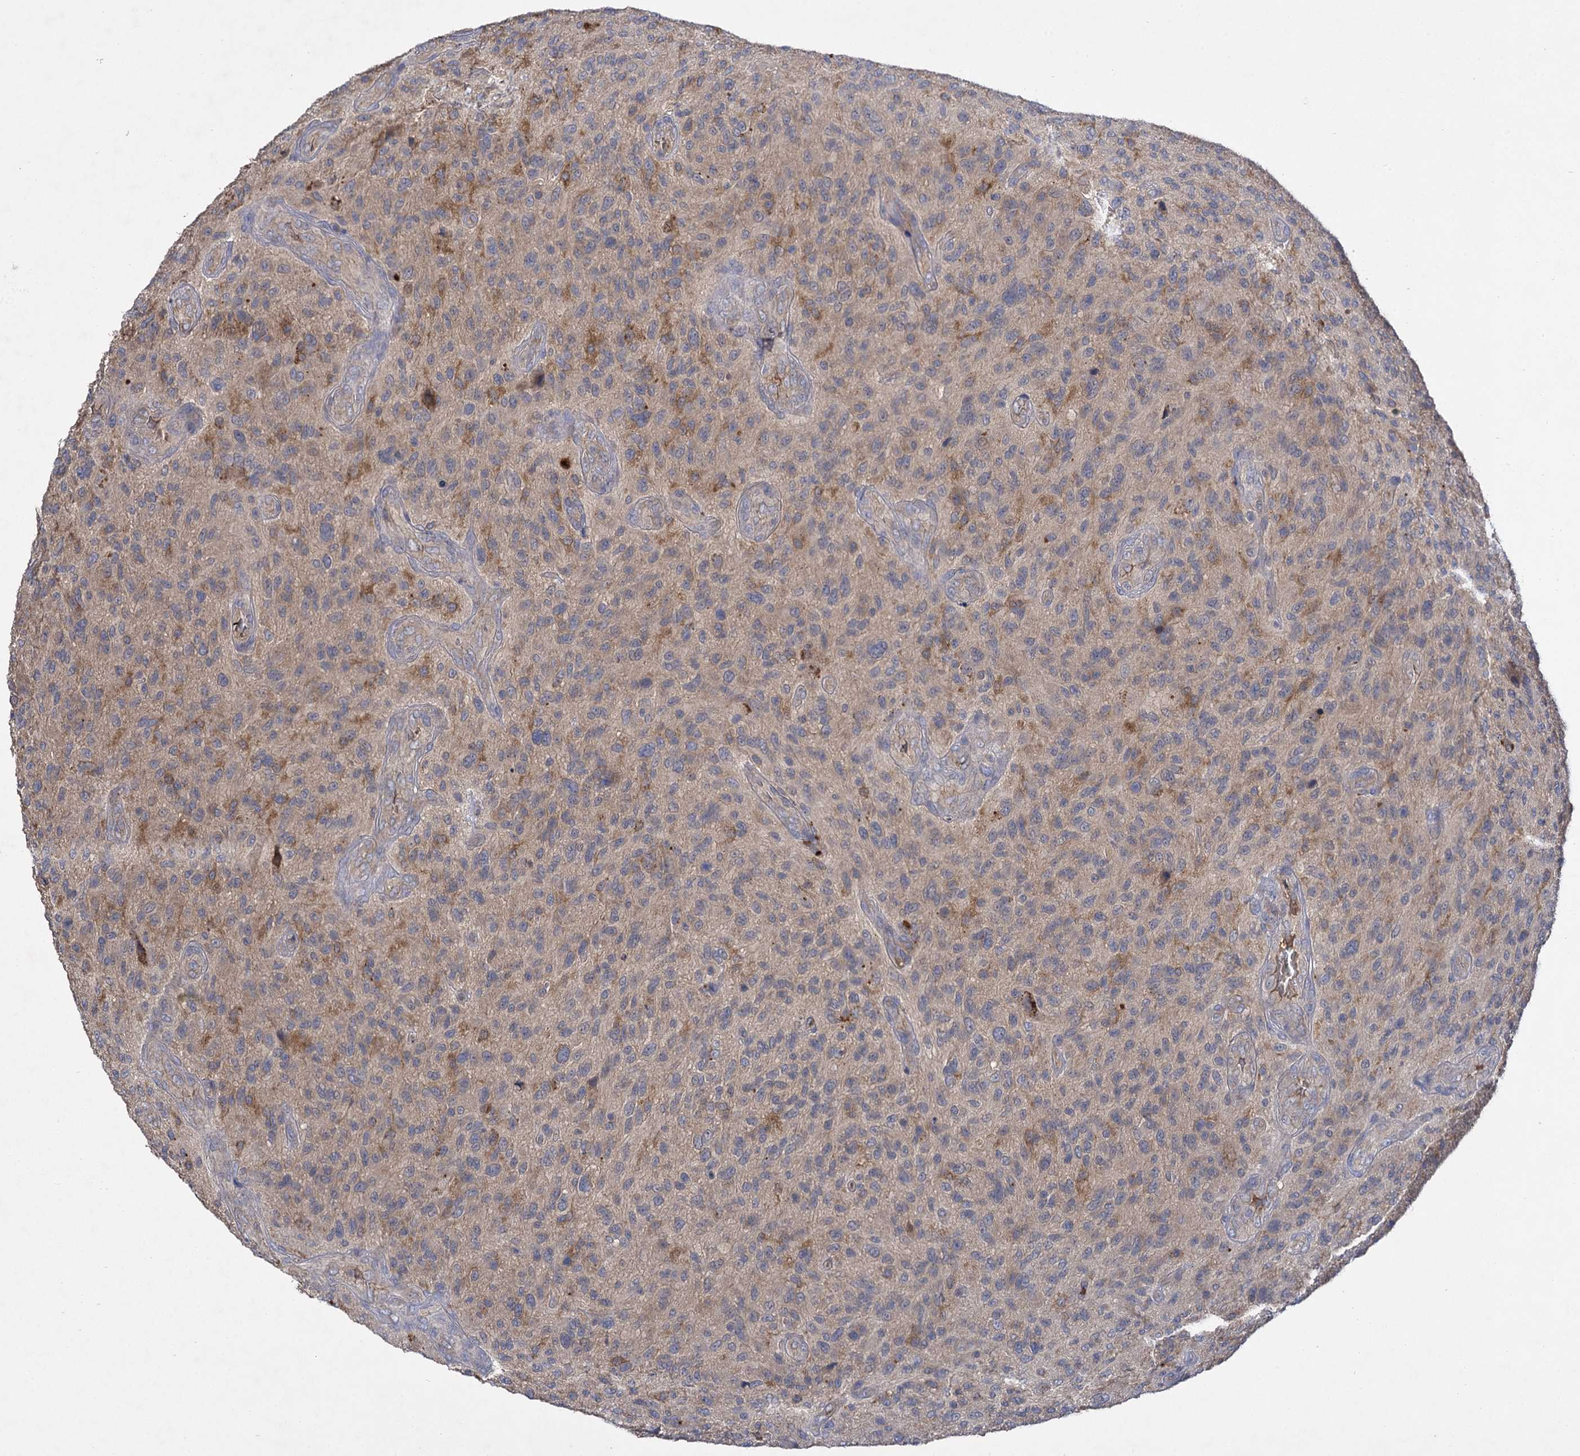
{"staining": {"intensity": "weak", "quantity": ">75%", "location": "cytoplasmic/membranous"}, "tissue": "glioma", "cell_type": "Tumor cells", "image_type": "cancer", "snomed": [{"axis": "morphology", "description": "Glioma, malignant, High grade"}, {"axis": "topography", "description": "Brain"}], "caption": "Immunohistochemistry (IHC) of human glioma shows low levels of weak cytoplasmic/membranous staining in approximately >75% of tumor cells. (brown staining indicates protein expression, while blue staining denotes nuclei).", "gene": "USP50", "patient": {"sex": "male", "age": 47}}